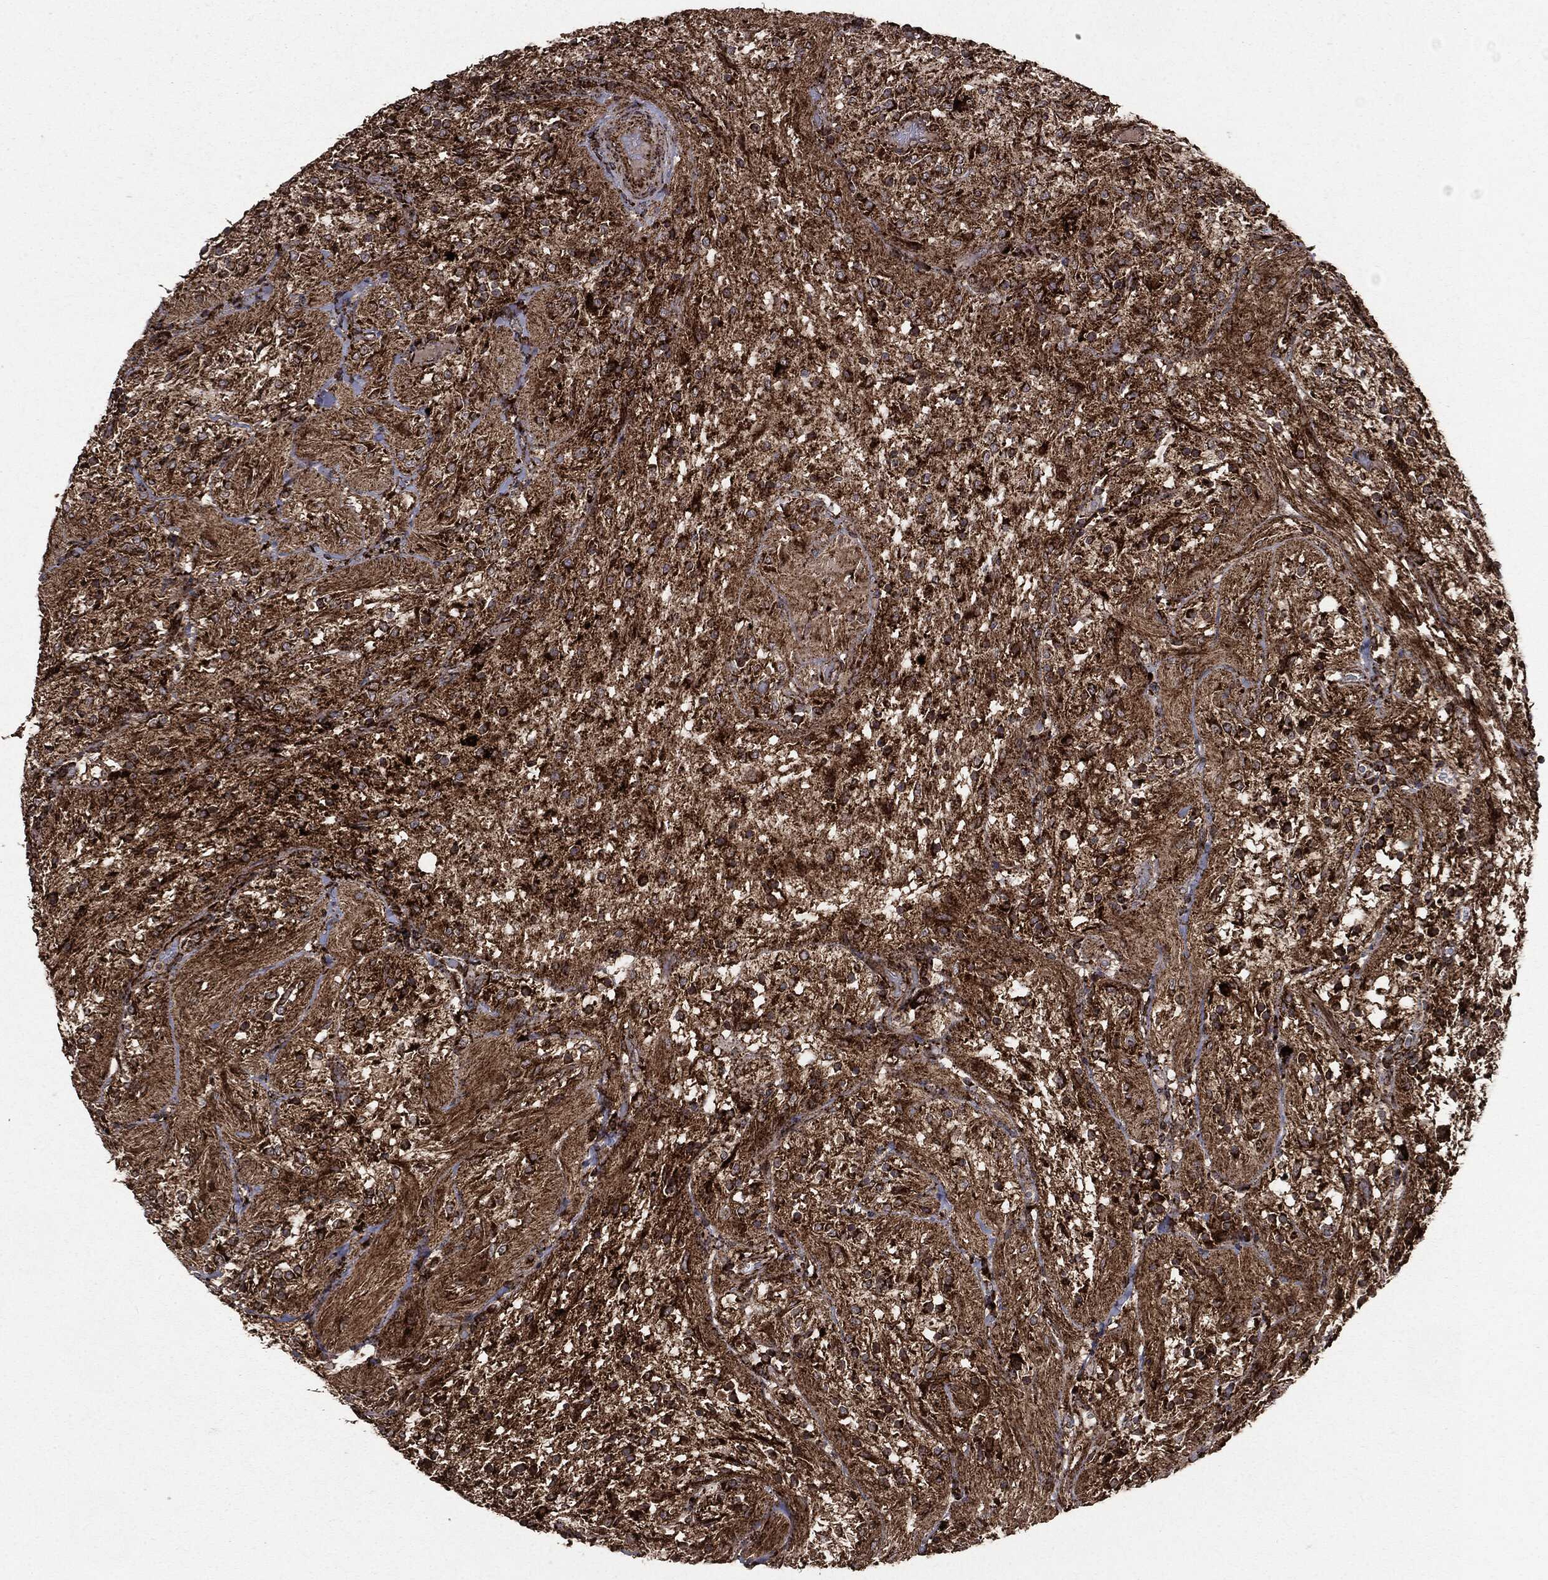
{"staining": {"intensity": "strong", "quantity": ">75%", "location": "cytoplasmic/membranous"}, "tissue": "glioma", "cell_type": "Tumor cells", "image_type": "cancer", "snomed": [{"axis": "morphology", "description": "Glioma, malignant, Low grade"}, {"axis": "topography", "description": "Brain"}], "caption": "Glioma tissue reveals strong cytoplasmic/membranous staining in about >75% of tumor cells", "gene": "MAP2K1", "patient": {"sex": "male", "age": 3}}